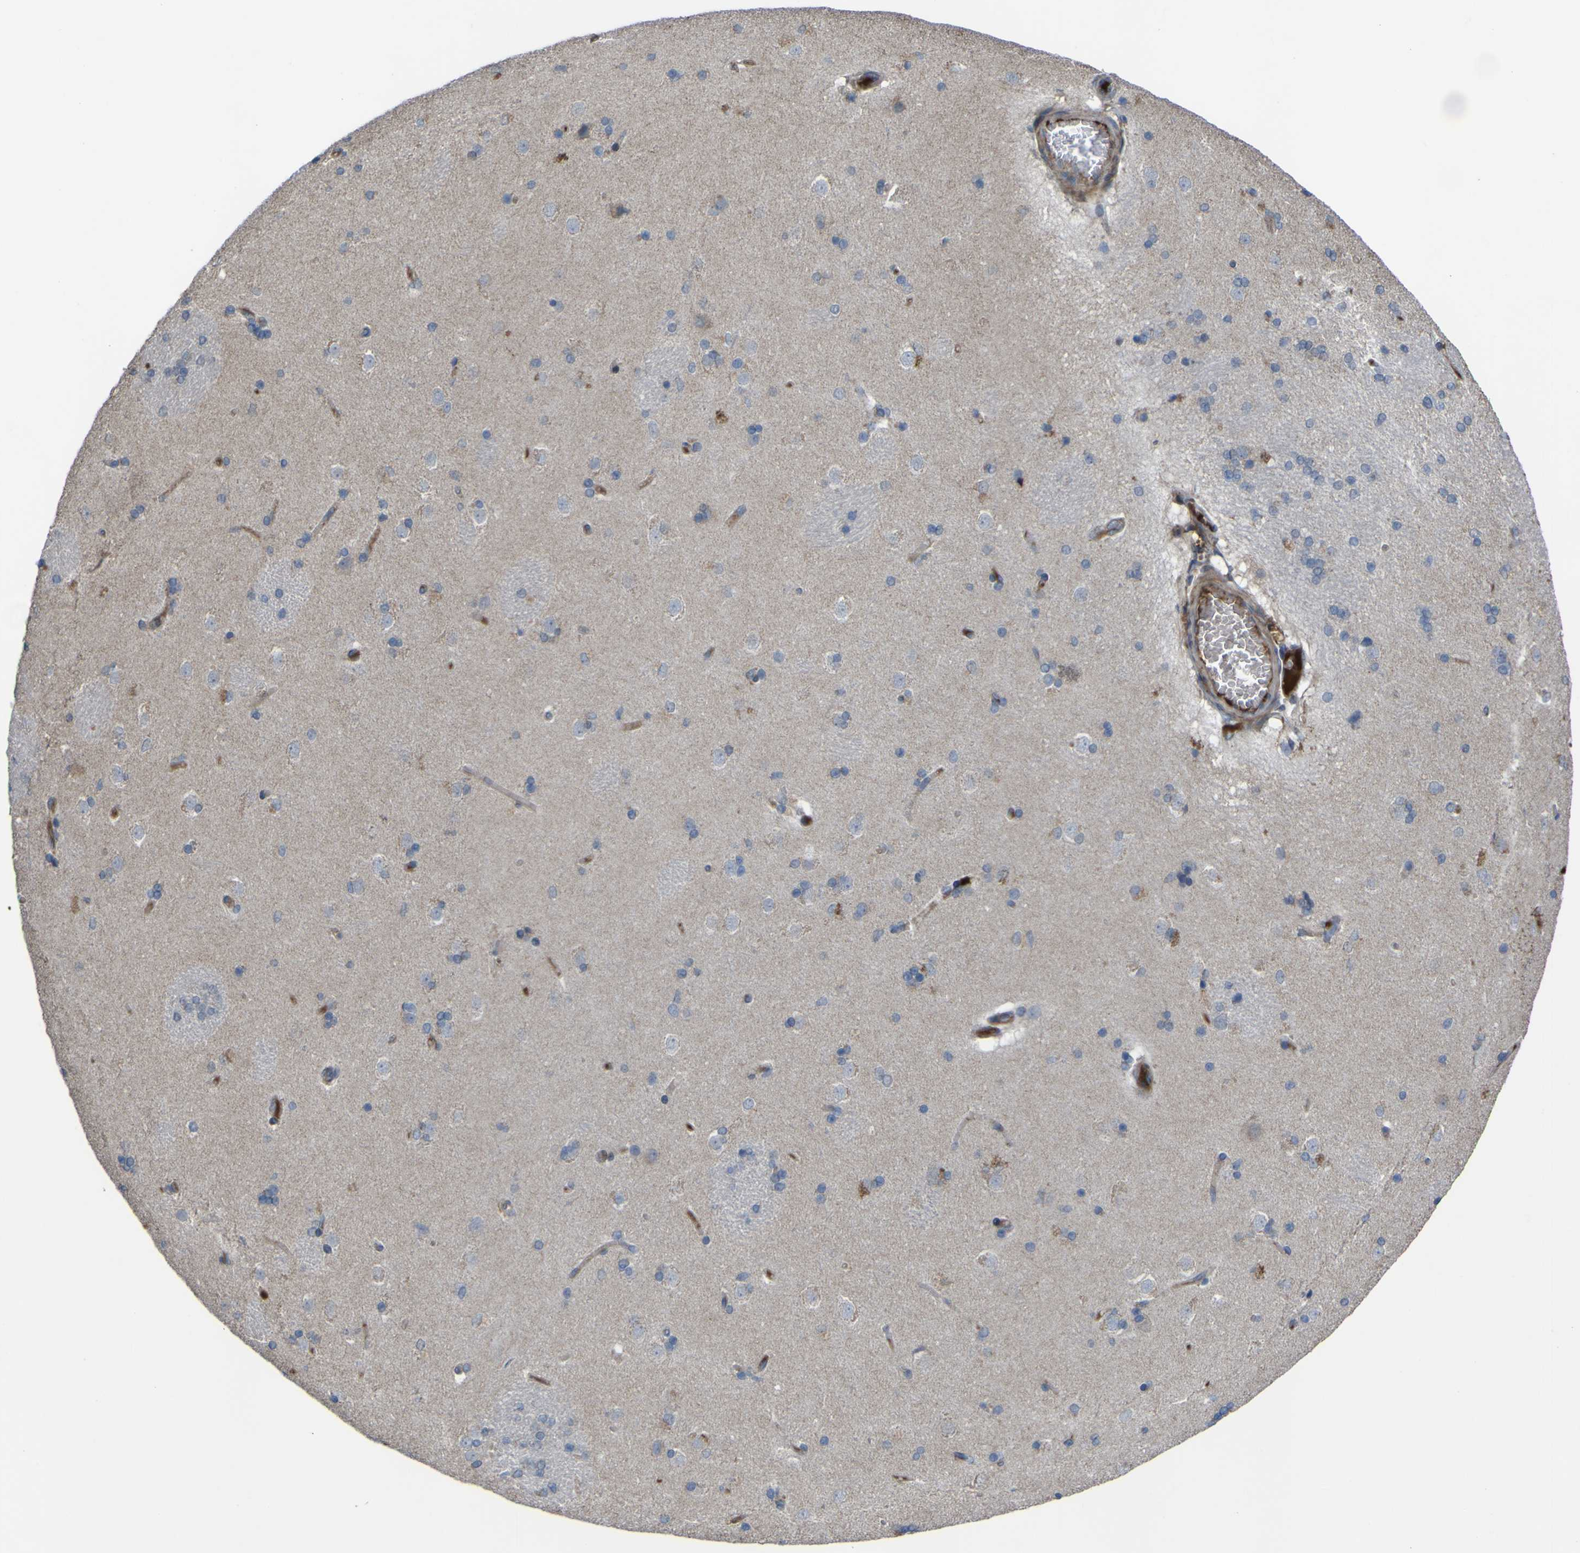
{"staining": {"intensity": "moderate", "quantity": "<25%", "location": "cytoplasmic/membranous"}, "tissue": "caudate", "cell_type": "Glial cells", "image_type": "normal", "snomed": [{"axis": "morphology", "description": "Normal tissue, NOS"}, {"axis": "topography", "description": "Lateral ventricle wall"}], "caption": "Caudate stained for a protein (brown) exhibits moderate cytoplasmic/membranous positive expression in about <25% of glial cells.", "gene": "GPLD1", "patient": {"sex": "female", "age": 19}}